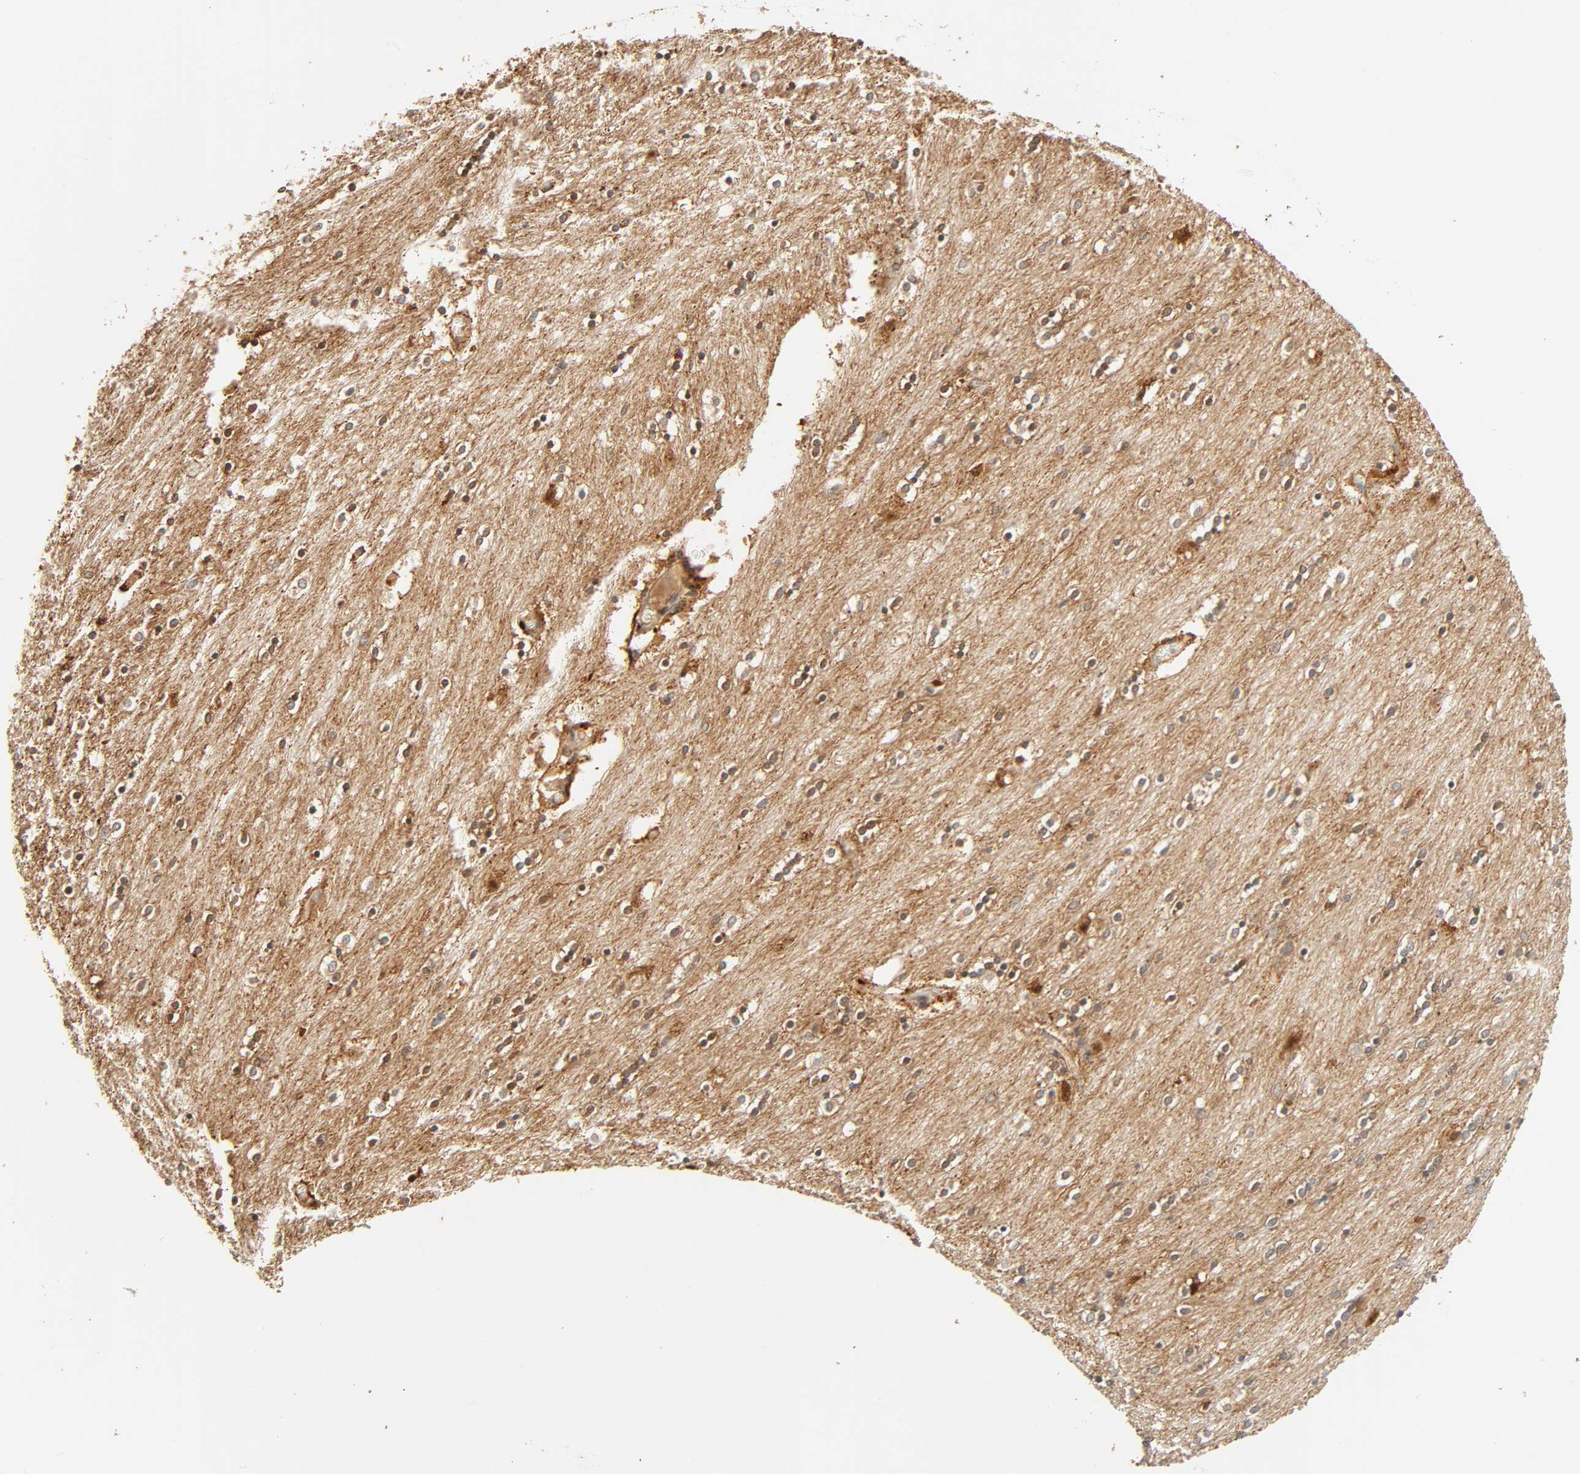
{"staining": {"intensity": "moderate", "quantity": ">75%", "location": "cytoplasmic/membranous"}, "tissue": "caudate", "cell_type": "Glial cells", "image_type": "normal", "snomed": [{"axis": "morphology", "description": "Normal tissue, NOS"}, {"axis": "topography", "description": "Lateral ventricle wall"}], "caption": "The micrograph displays immunohistochemical staining of unremarkable caudate. There is moderate cytoplasmic/membranous expression is present in about >75% of glial cells. (brown staining indicates protein expression, while blue staining denotes nuclei).", "gene": "MAPK6", "patient": {"sex": "female", "age": 54}}